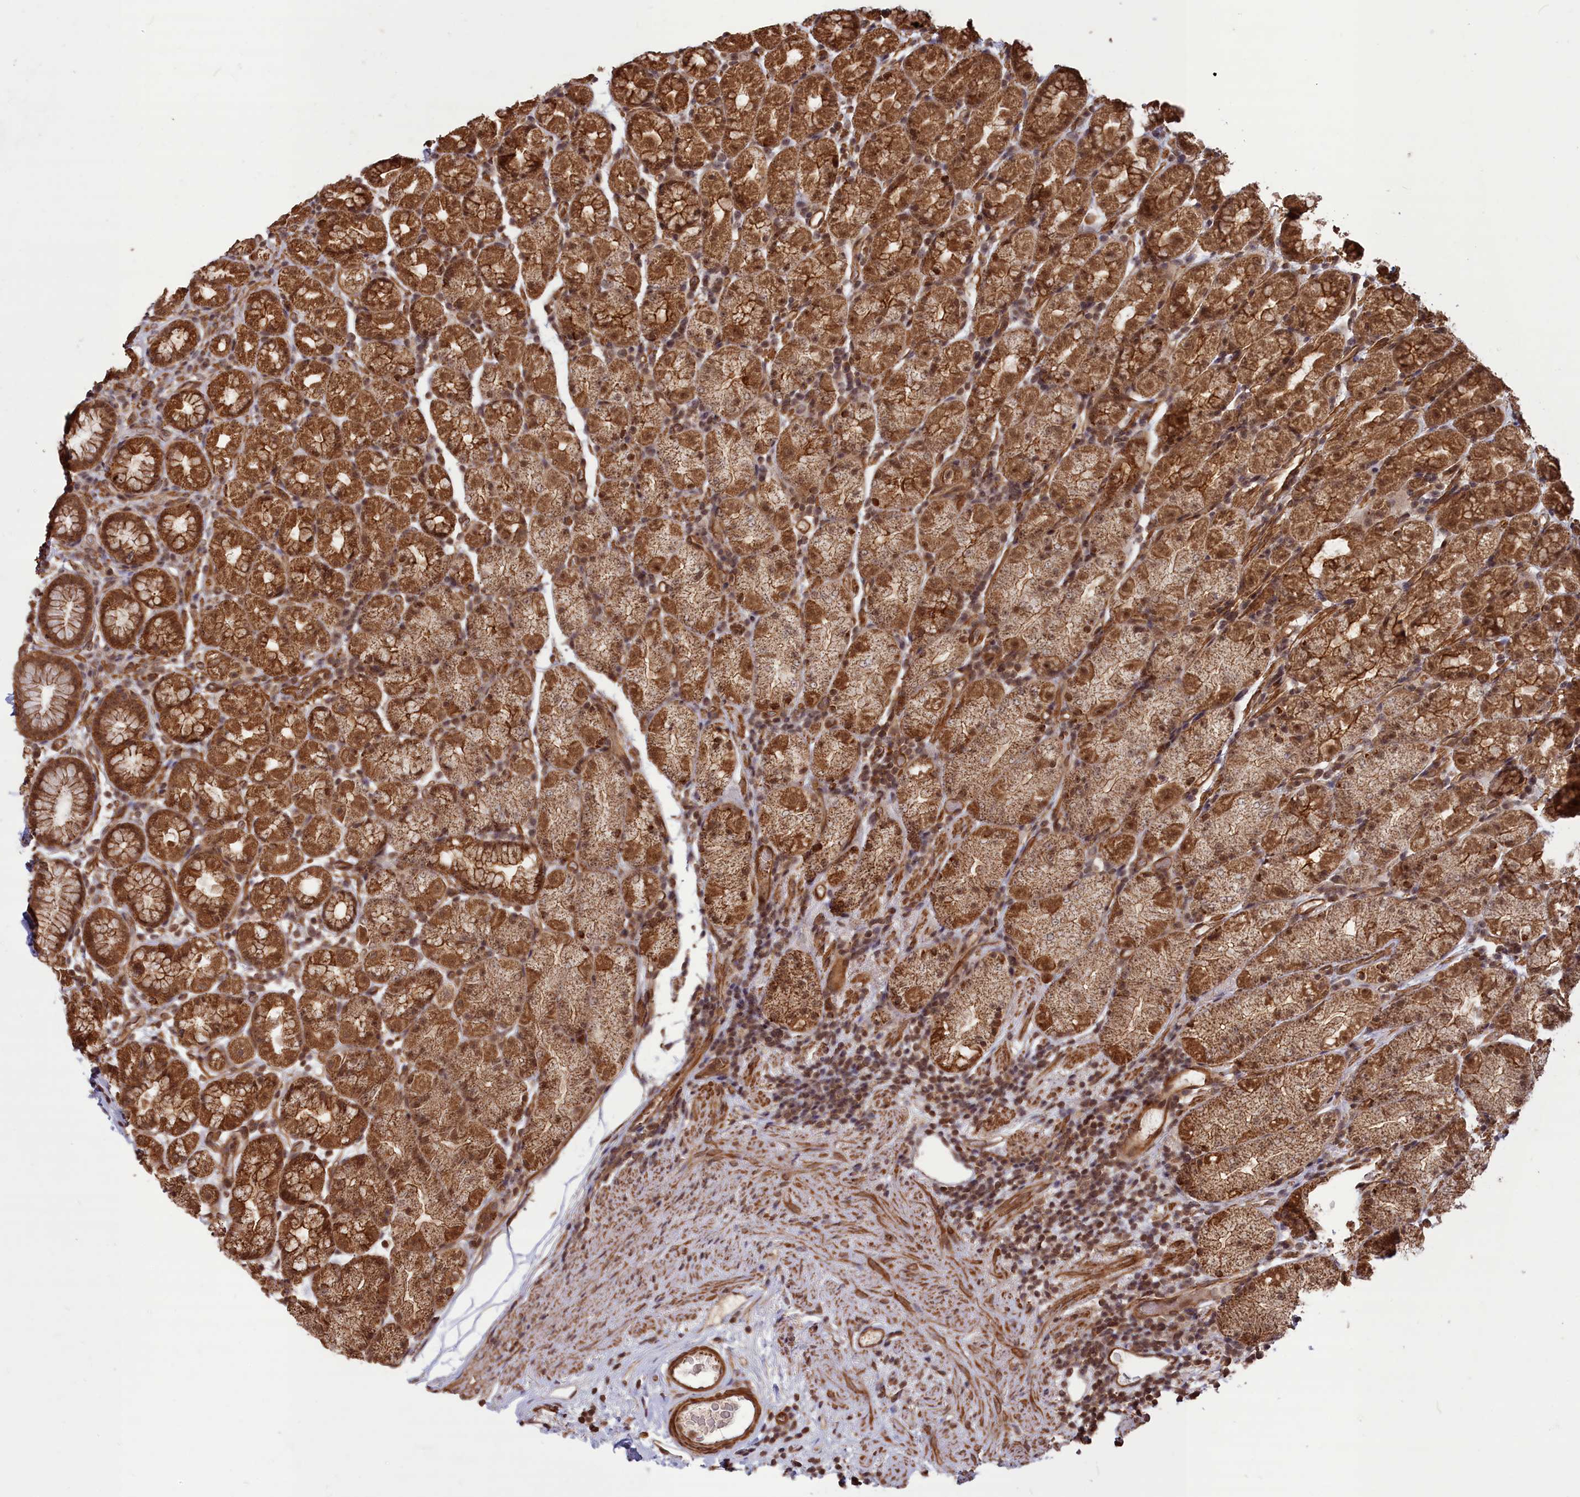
{"staining": {"intensity": "strong", "quantity": ">75%", "location": "cytoplasmic/membranous,nuclear"}, "tissue": "stomach", "cell_type": "Glandular cells", "image_type": "normal", "snomed": [{"axis": "morphology", "description": "Normal tissue, NOS"}, {"axis": "topography", "description": "Stomach, upper"}, {"axis": "topography", "description": "Stomach, lower"}, {"axis": "topography", "description": "Small intestine"}], "caption": "Brown immunohistochemical staining in unremarkable human stomach demonstrates strong cytoplasmic/membranous,nuclear positivity in approximately >75% of glandular cells.", "gene": "CCDC174", "patient": {"sex": "male", "age": 68}}